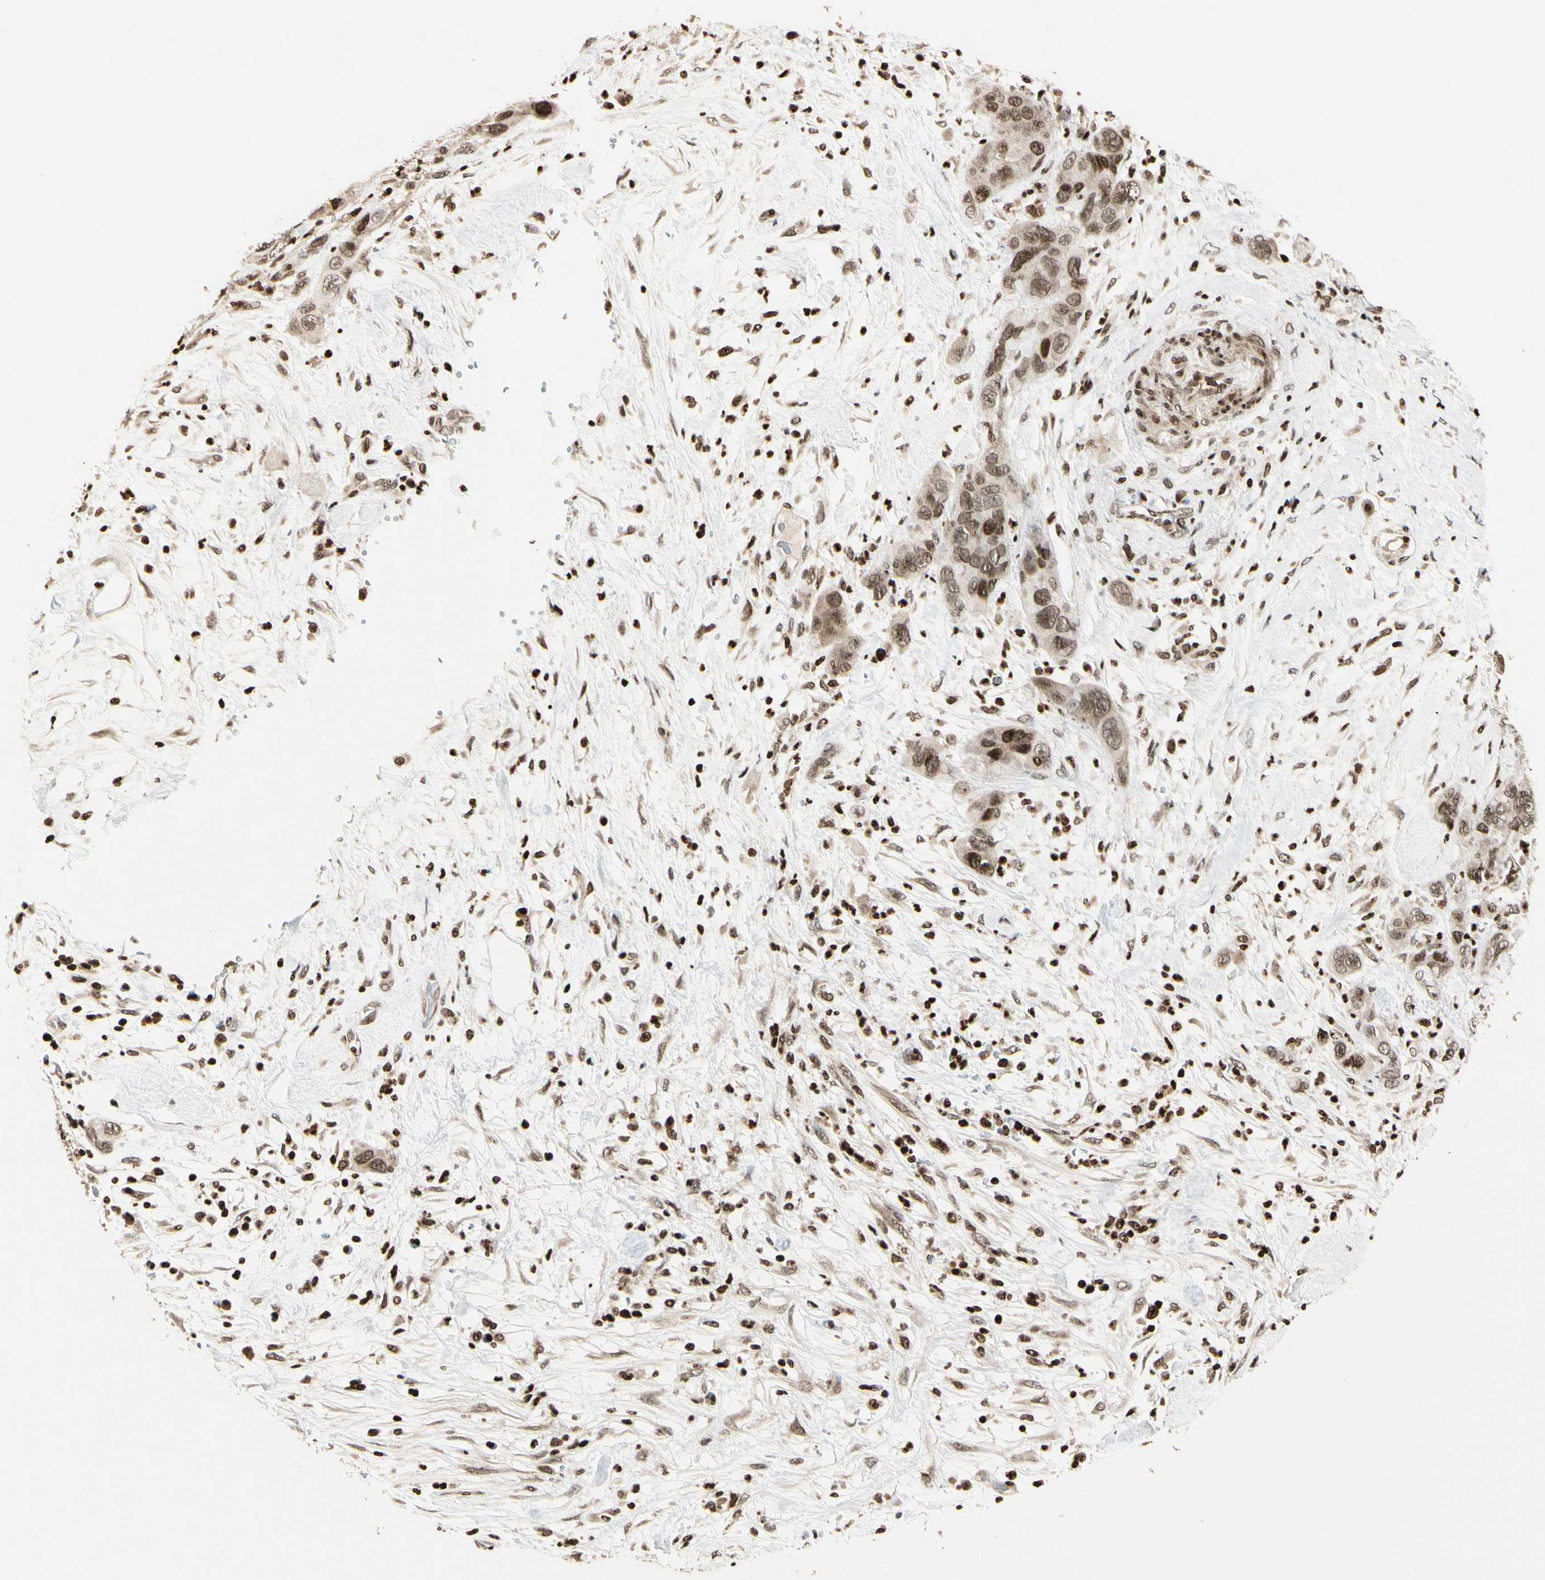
{"staining": {"intensity": "moderate", "quantity": ">75%", "location": "nuclear"}, "tissue": "pancreatic cancer", "cell_type": "Tumor cells", "image_type": "cancer", "snomed": [{"axis": "morphology", "description": "Adenocarcinoma, NOS"}, {"axis": "topography", "description": "Pancreas"}], "caption": "A high-resolution photomicrograph shows immunohistochemistry staining of pancreatic cancer, which reveals moderate nuclear expression in approximately >75% of tumor cells.", "gene": "TSHZ3", "patient": {"sex": "female", "age": 71}}